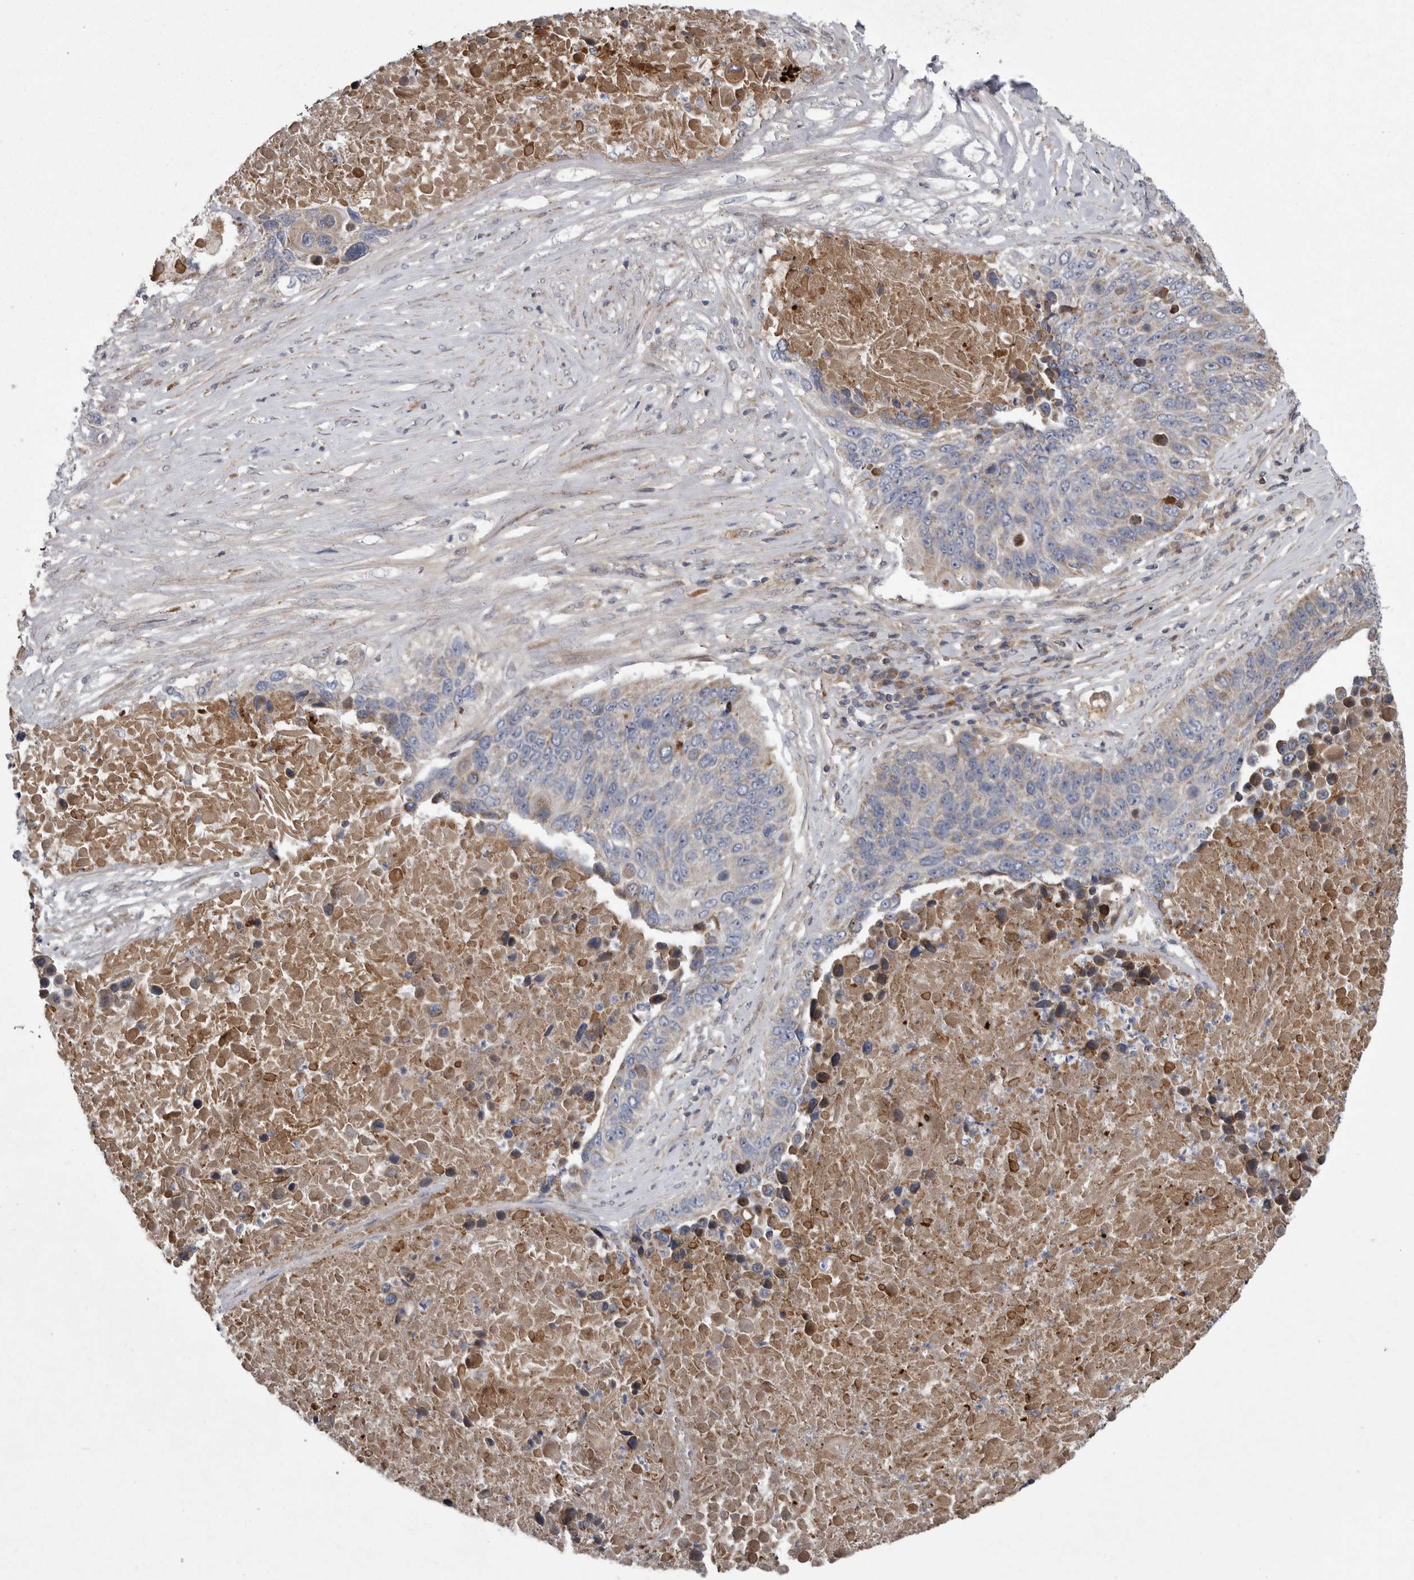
{"staining": {"intensity": "negative", "quantity": "none", "location": "none"}, "tissue": "lung cancer", "cell_type": "Tumor cells", "image_type": "cancer", "snomed": [{"axis": "morphology", "description": "Squamous cell carcinoma, NOS"}, {"axis": "topography", "description": "Lung"}], "caption": "Immunohistochemistry histopathology image of lung cancer (squamous cell carcinoma) stained for a protein (brown), which reveals no positivity in tumor cells.", "gene": "CRP", "patient": {"sex": "male", "age": 66}}